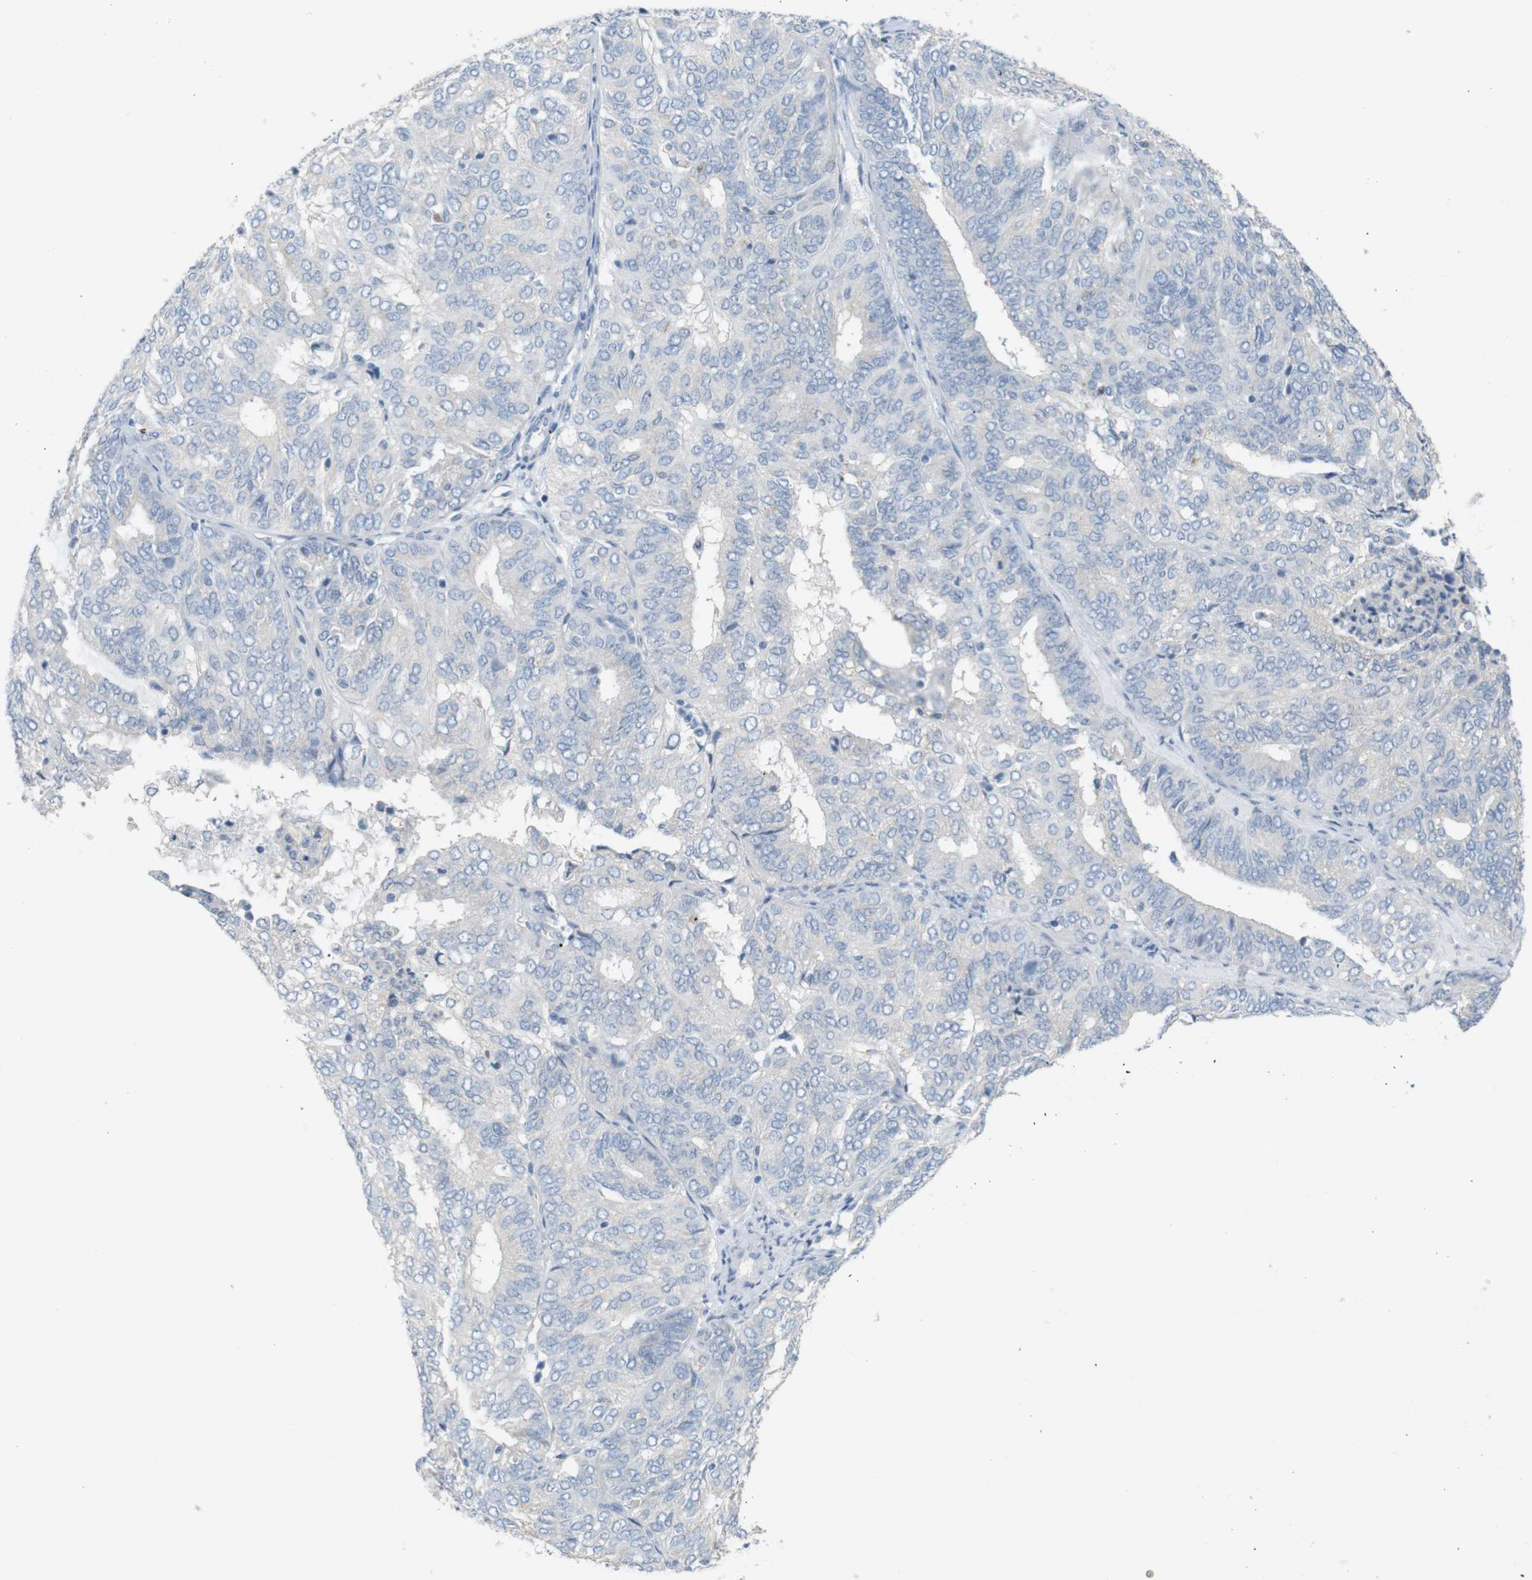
{"staining": {"intensity": "negative", "quantity": "none", "location": "none"}, "tissue": "endometrial cancer", "cell_type": "Tumor cells", "image_type": "cancer", "snomed": [{"axis": "morphology", "description": "Adenocarcinoma, NOS"}, {"axis": "topography", "description": "Uterus"}], "caption": "This is a histopathology image of immunohistochemistry (IHC) staining of endometrial cancer, which shows no expression in tumor cells. (DAB (3,3'-diaminobenzidine) immunohistochemistry (IHC) visualized using brightfield microscopy, high magnification).", "gene": "LRRK2", "patient": {"sex": "female", "age": 60}}